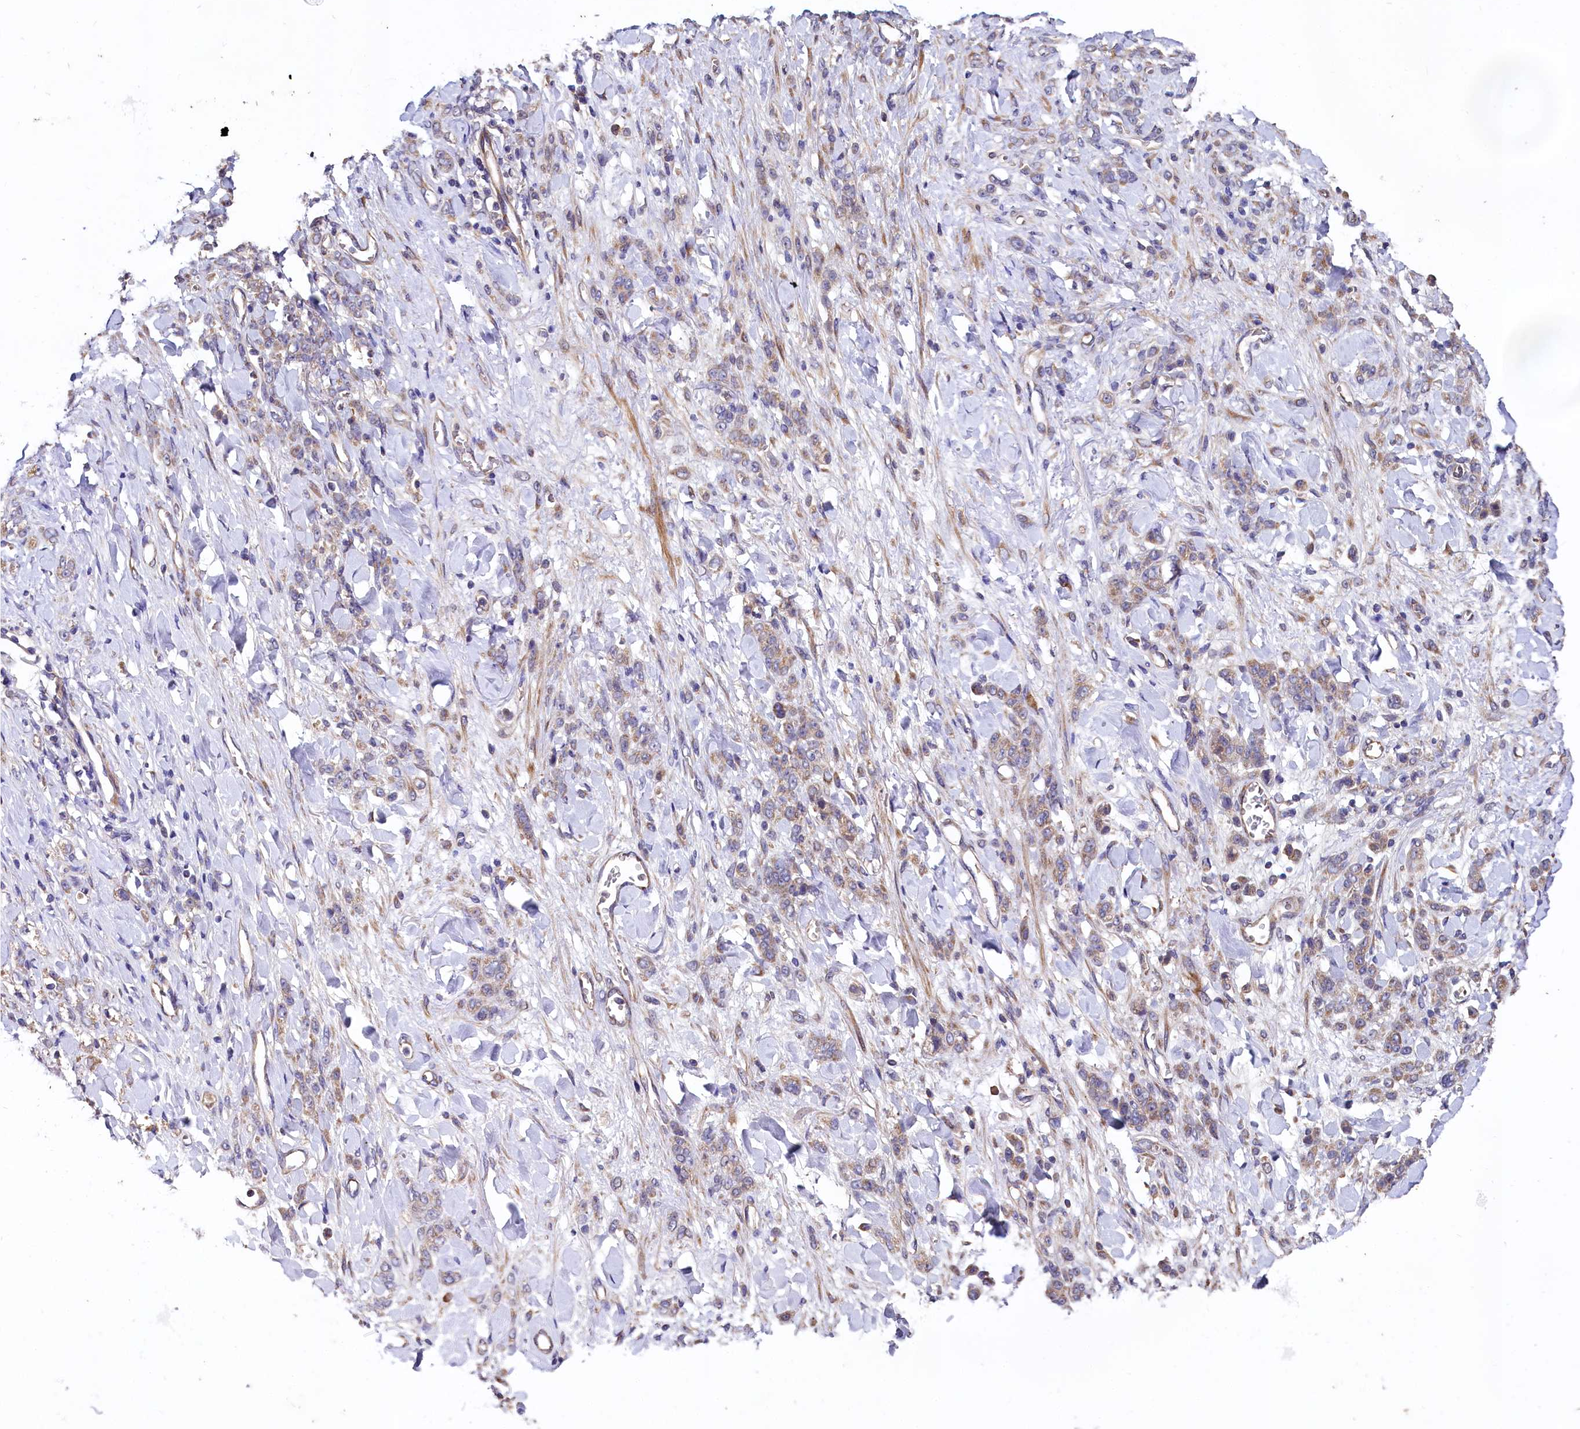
{"staining": {"intensity": "weak", "quantity": ">75%", "location": "cytoplasmic/membranous"}, "tissue": "stomach cancer", "cell_type": "Tumor cells", "image_type": "cancer", "snomed": [{"axis": "morphology", "description": "Normal tissue, NOS"}, {"axis": "morphology", "description": "Adenocarcinoma, NOS"}, {"axis": "topography", "description": "Stomach"}], "caption": "Stomach cancer stained with immunohistochemistry (IHC) shows weak cytoplasmic/membranous staining in about >75% of tumor cells. The protein of interest is stained brown, and the nuclei are stained in blue (DAB (3,3'-diaminobenzidine) IHC with brightfield microscopy, high magnification).", "gene": "SPRYD3", "patient": {"sex": "male", "age": 82}}